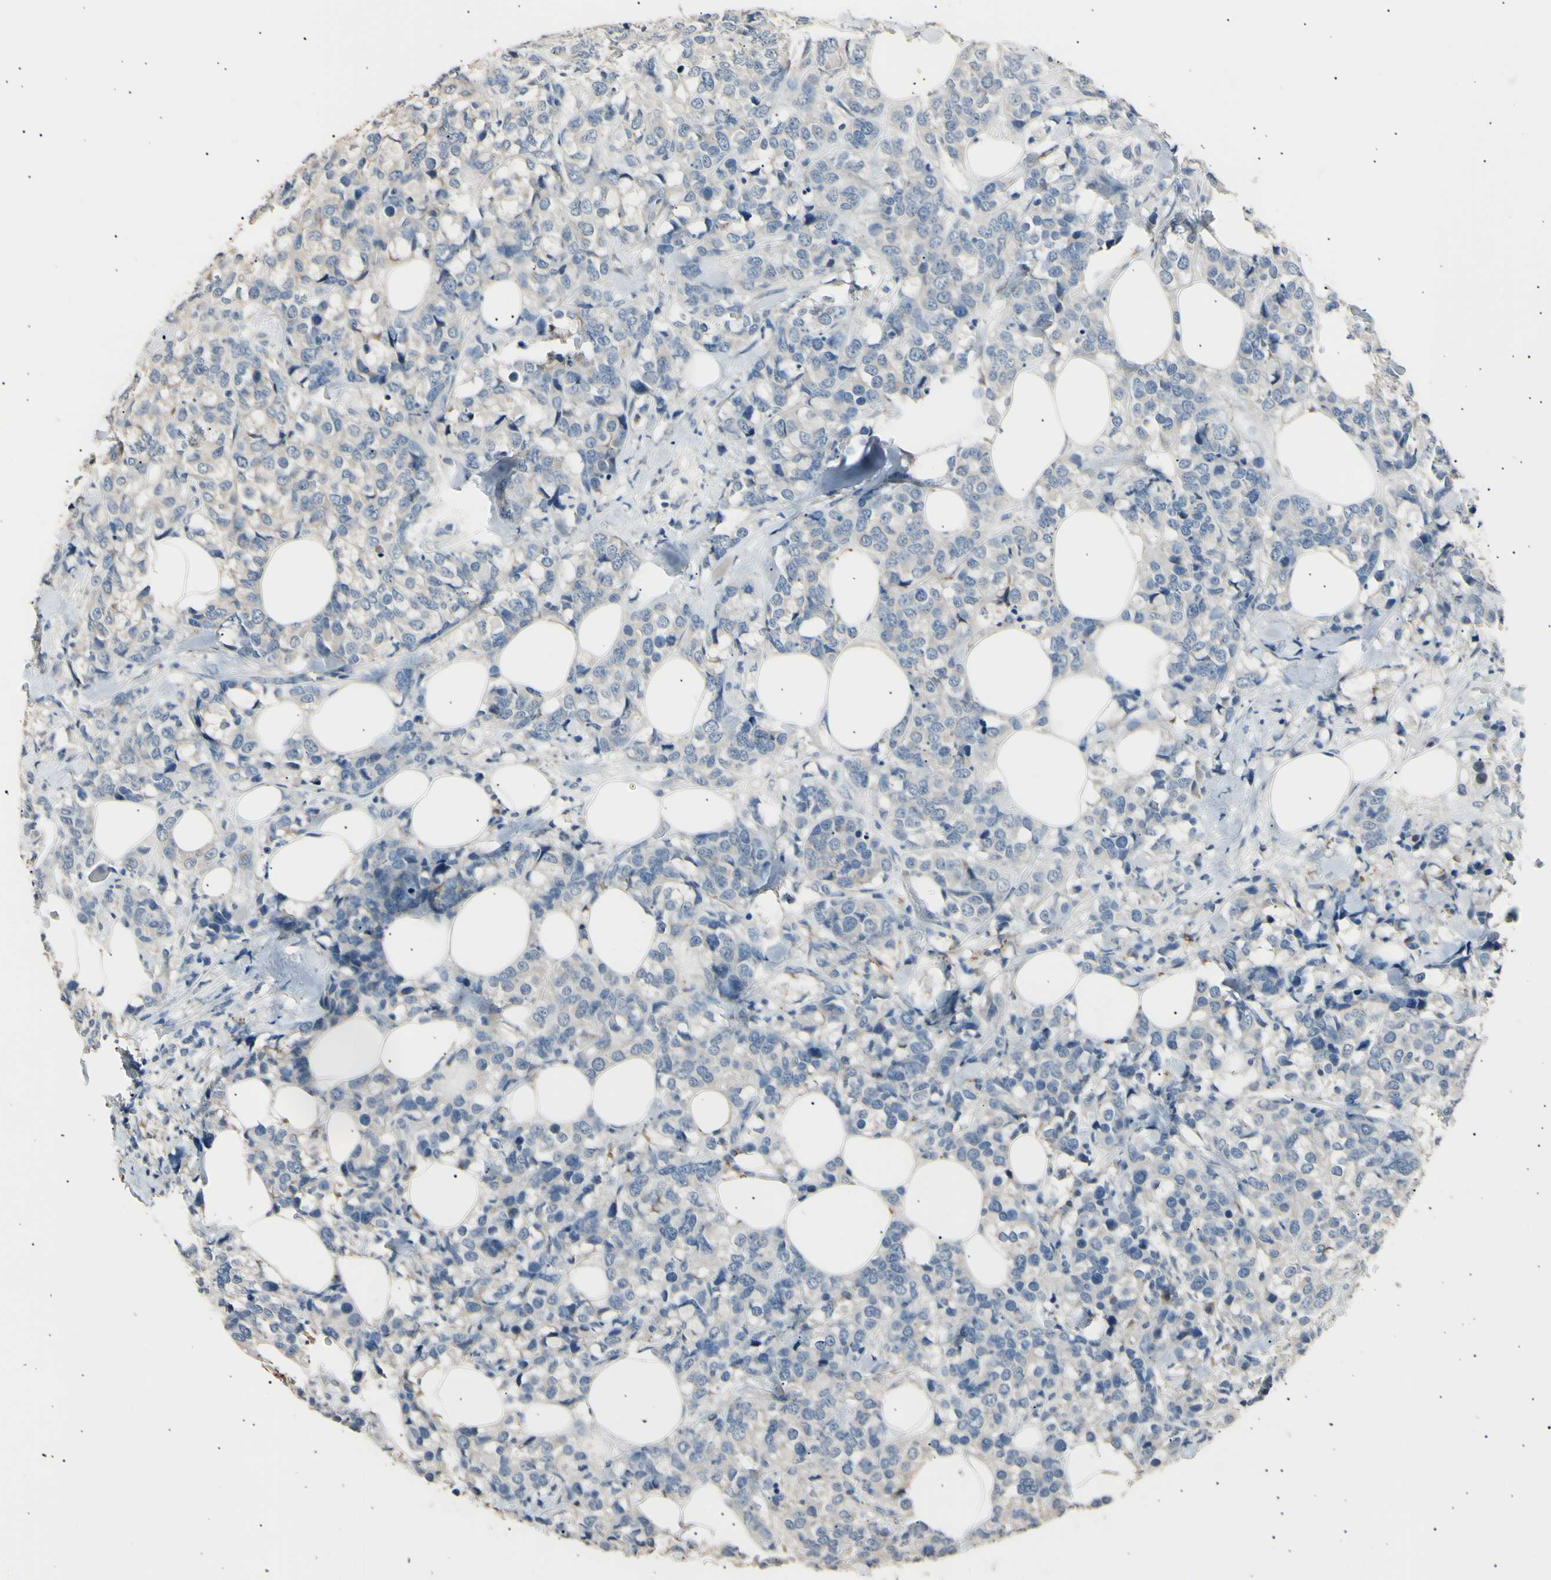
{"staining": {"intensity": "negative", "quantity": "none", "location": "none"}, "tissue": "breast cancer", "cell_type": "Tumor cells", "image_type": "cancer", "snomed": [{"axis": "morphology", "description": "Lobular carcinoma"}, {"axis": "topography", "description": "Breast"}], "caption": "This is a image of immunohistochemistry staining of breast lobular carcinoma, which shows no staining in tumor cells.", "gene": "LDLR", "patient": {"sex": "female", "age": 59}}